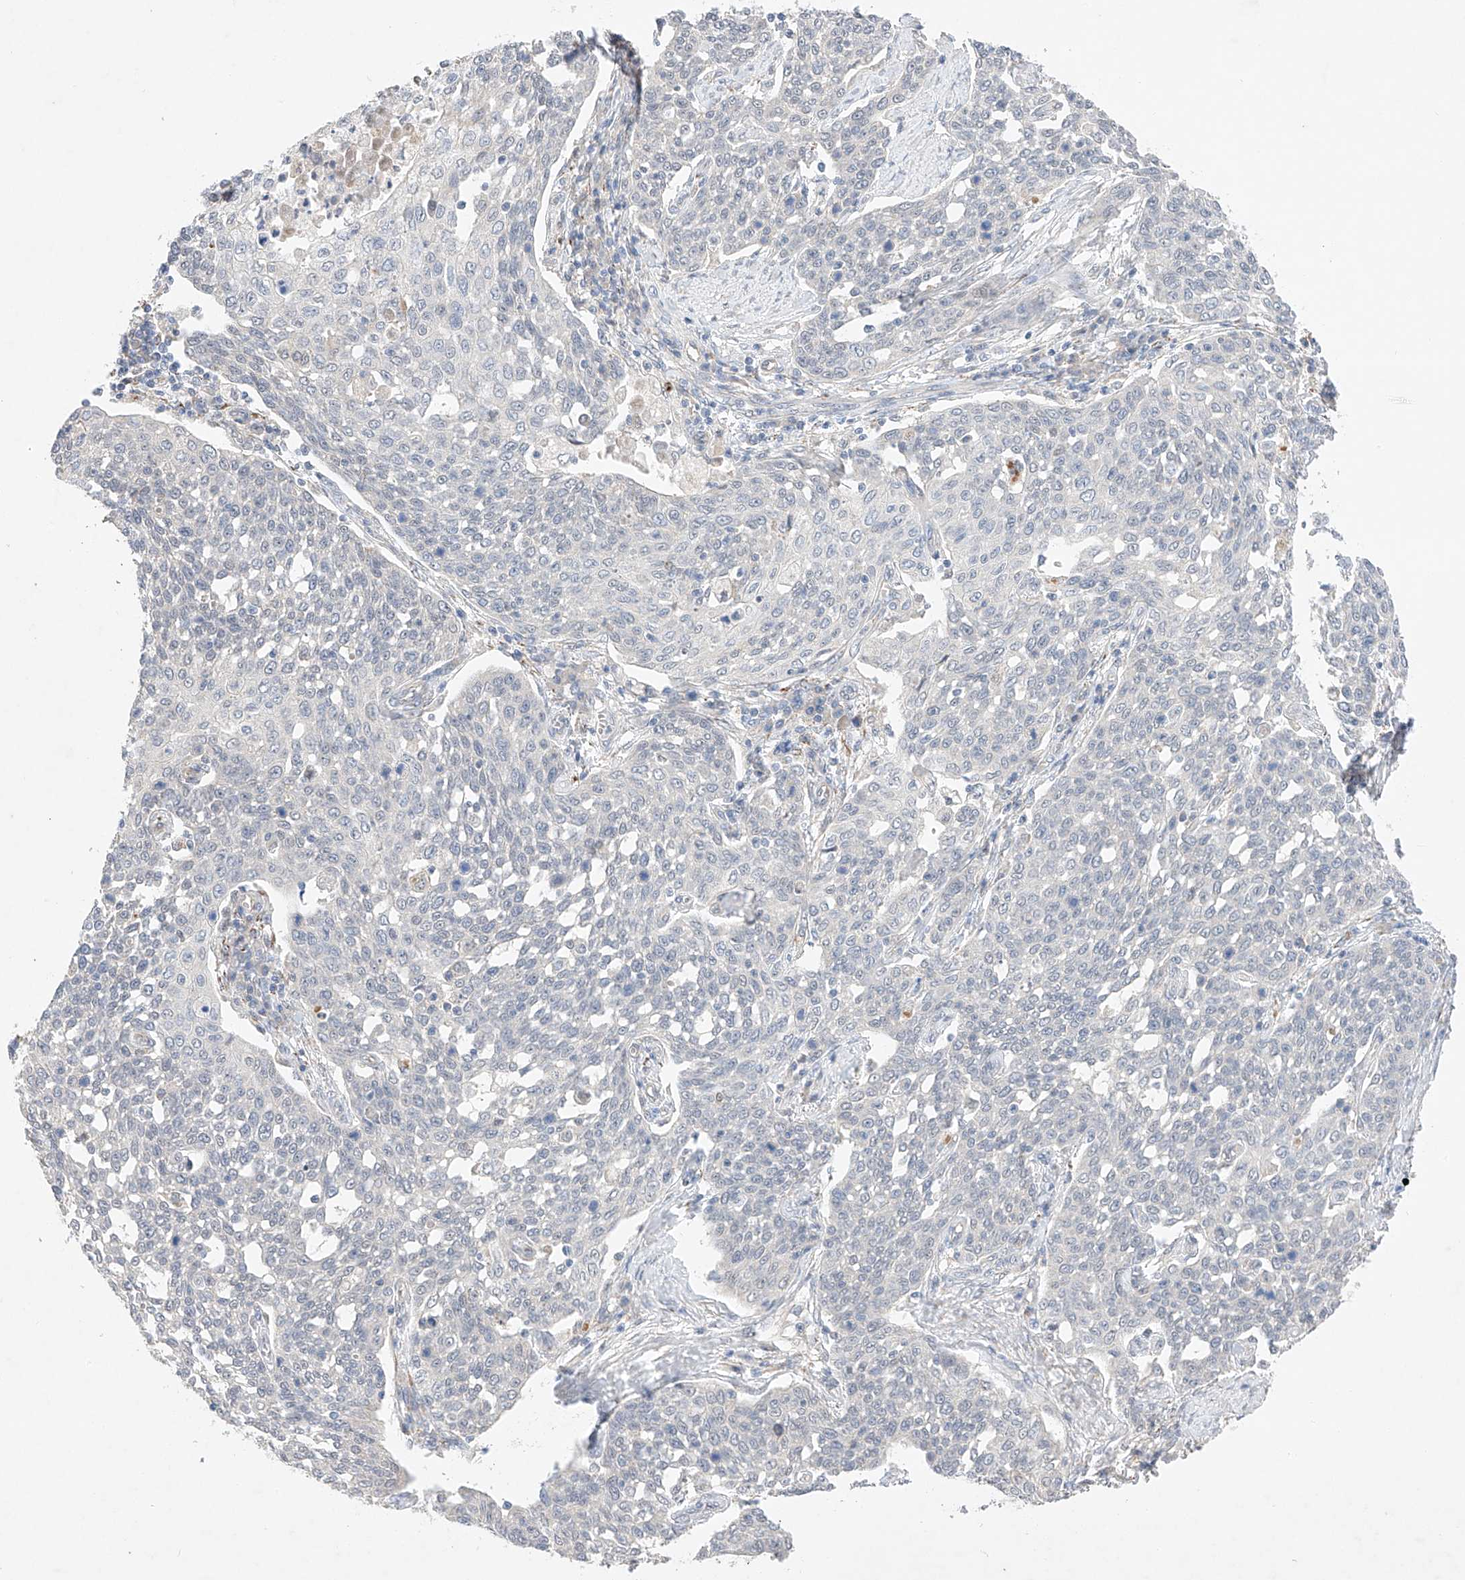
{"staining": {"intensity": "negative", "quantity": "none", "location": "none"}, "tissue": "cervical cancer", "cell_type": "Tumor cells", "image_type": "cancer", "snomed": [{"axis": "morphology", "description": "Squamous cell carcinoma, NOS"}, {"axis": "topography", "description": "Cervix"}], "caption": "Cervical cancer was stained to show a protein in brown. There is no significant staining in tumor cells.", "gene": "IL22RA2", "patient": {"sex": "female", "age": 34}}